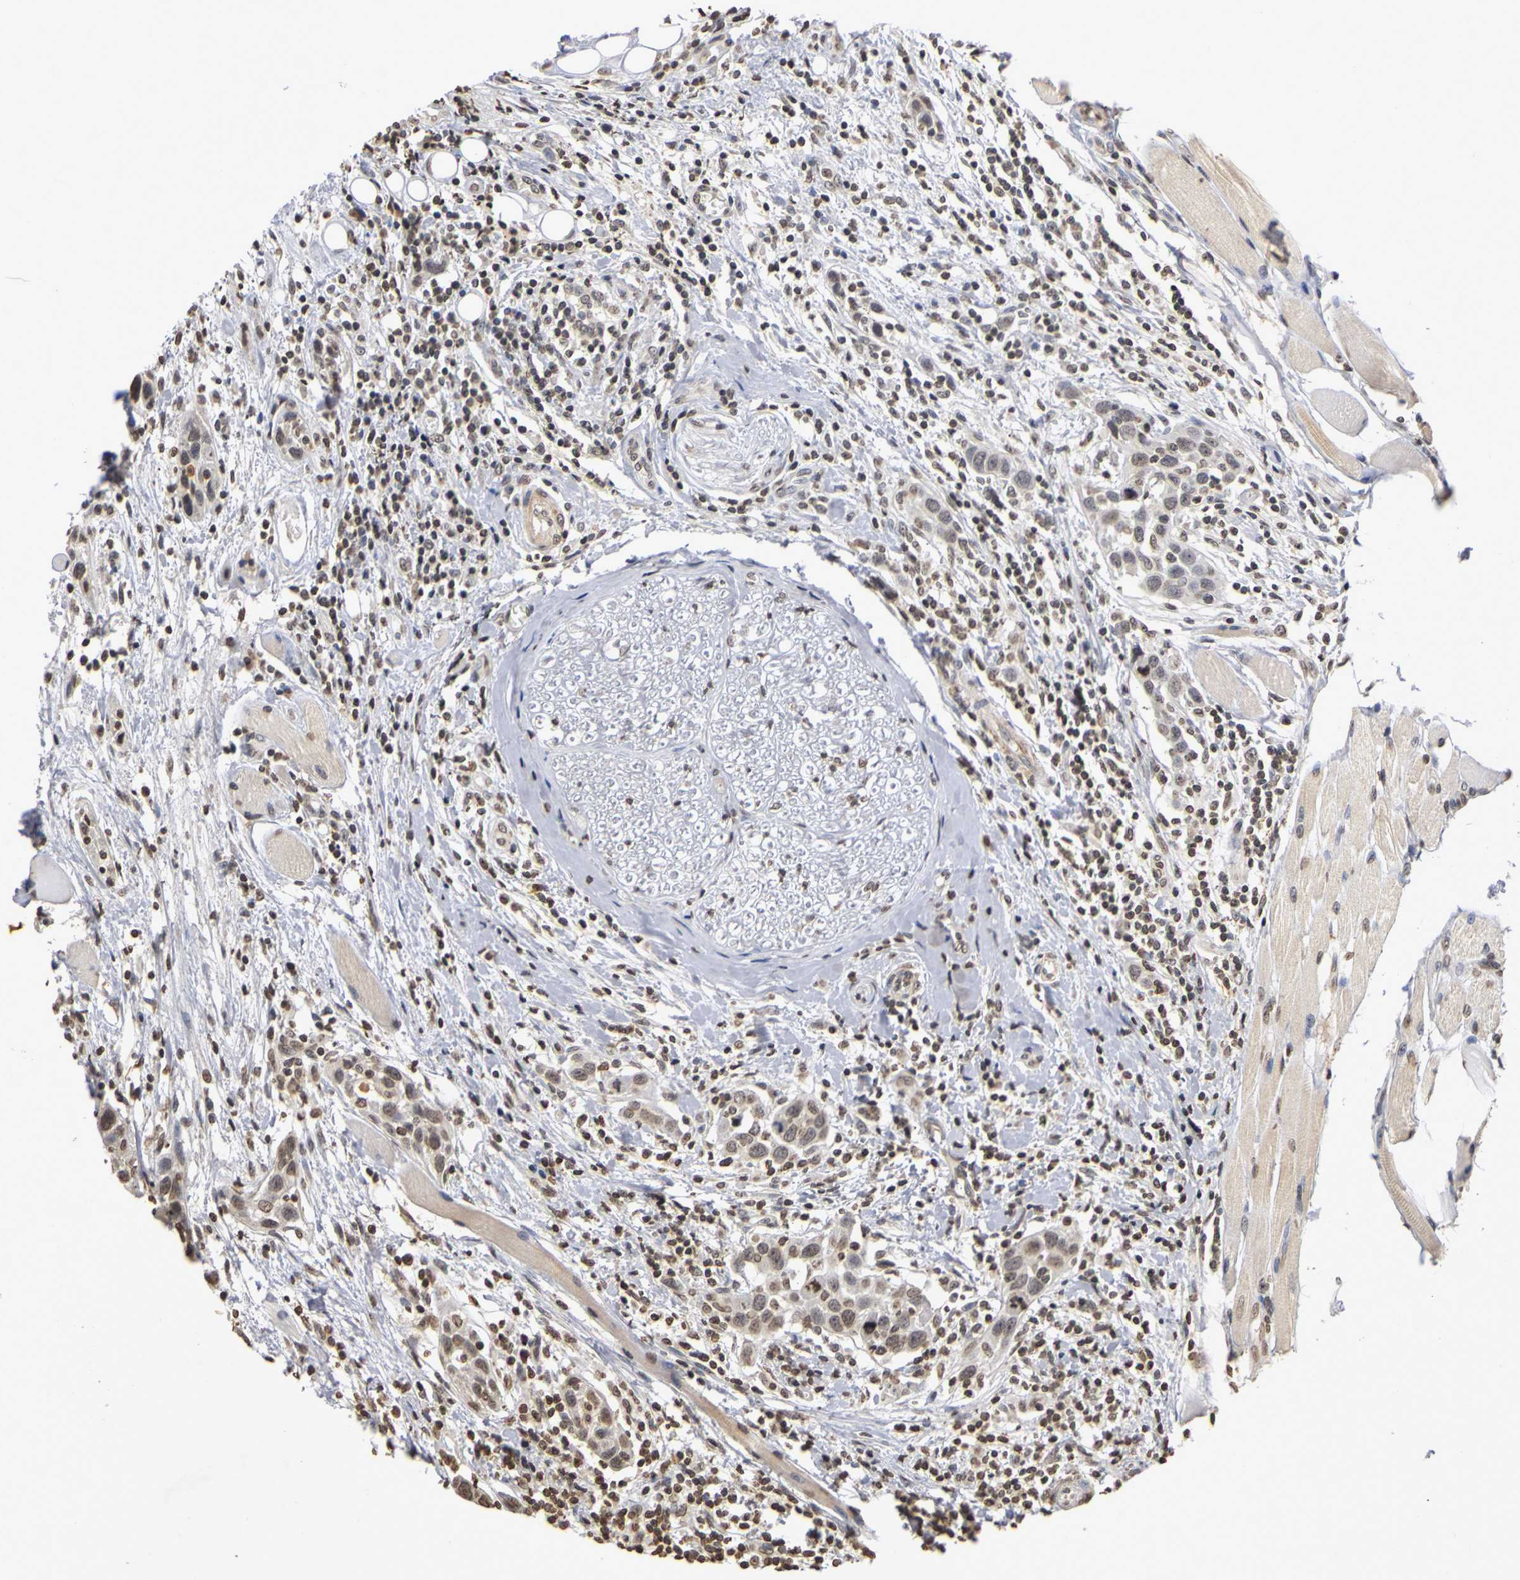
{"staining": {"intensity": "weak", "quantity": "<25%", "location": "nuclear"}, "tissue": "head and neck cancer", "cell_type": "Tumor cells", "image_type": "cancer", "snomed": [{"axis": "morphology", "description": "Normal tissue, NOS"}, {"axis": "morphology", "description": "Squamous cell carcinoma, NOS"}, {"axis": "topography", "description": "Oral tissue"}, {"axis": "topography", "description": "Head-Neck"}], "caption": "IHC micrograph of neoplastic tissue: human head and neck cancer stained with DAB (3,3'-diaminobenzidine) exhibits no significant protein staining in tumor cells. The staining was performed using DAB to visualize the protein expression in brown, while the nuclei were stained in blue with hematoxylin (Magnification: 20x).", "gene": "ERCC2", "patient": {"sex": "female", "age": 50}}